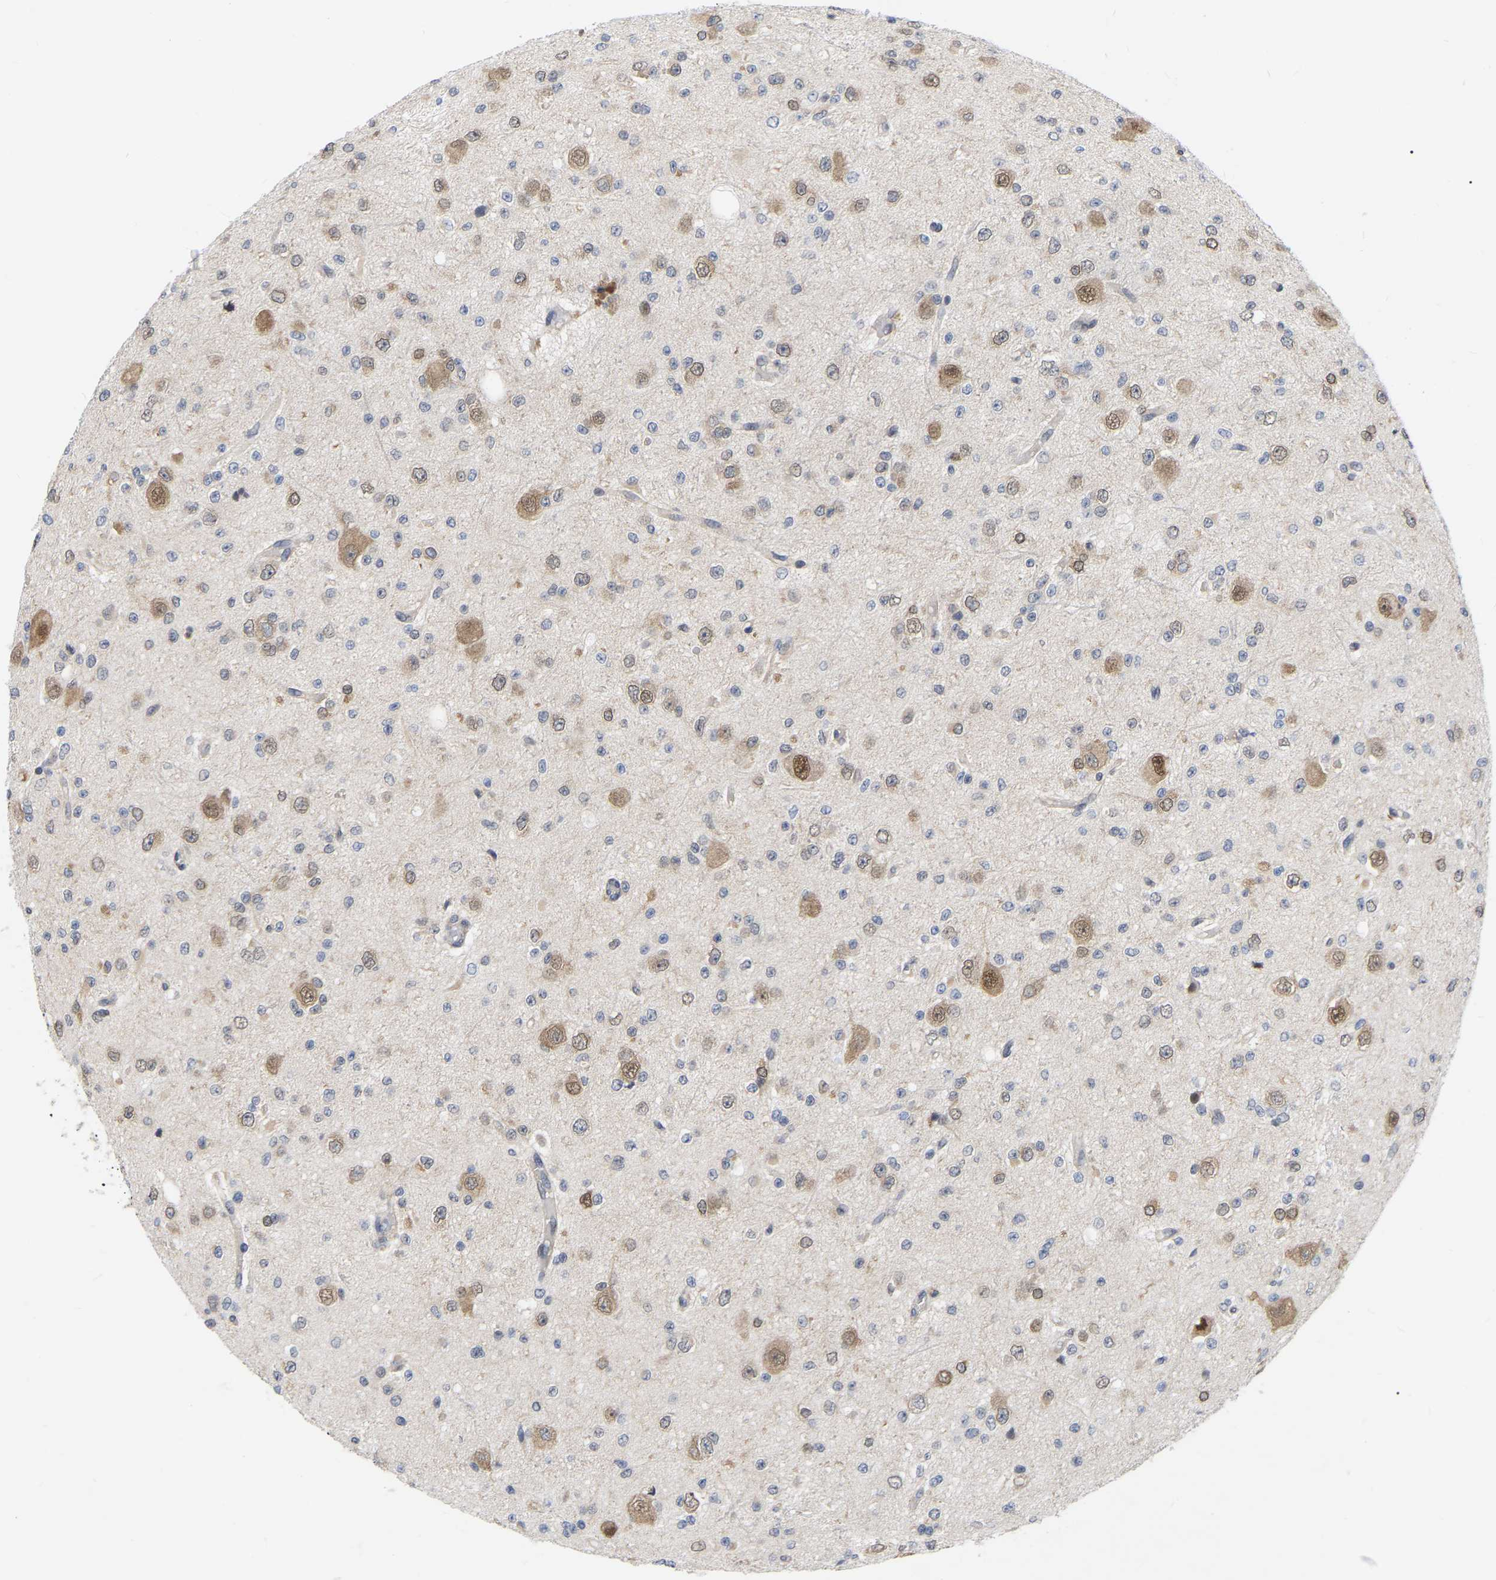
{"staining": {"intensity": "moderate", "quantity": "25%-75%", "location": "cytoplasmic/membranous,nuclear"}, "tissue": "glioma", "cell_type": "Tumor cells", "image_type": "cancer", "snomed": [{"axis": "morphology", "description": "Glioma, malignant, High grade"}, {"axis": "topography", "description": "pancreas cauda"}], "caption": "A high-resolution photomicrograph shows IHC staining of glioma, which exhibits moderate cytoplasmic/membranous and nuclear staining in about 25%-75% of tumor cells.", "gene": "UBE4B", "patient": {"sex": "male", "age": 60}}